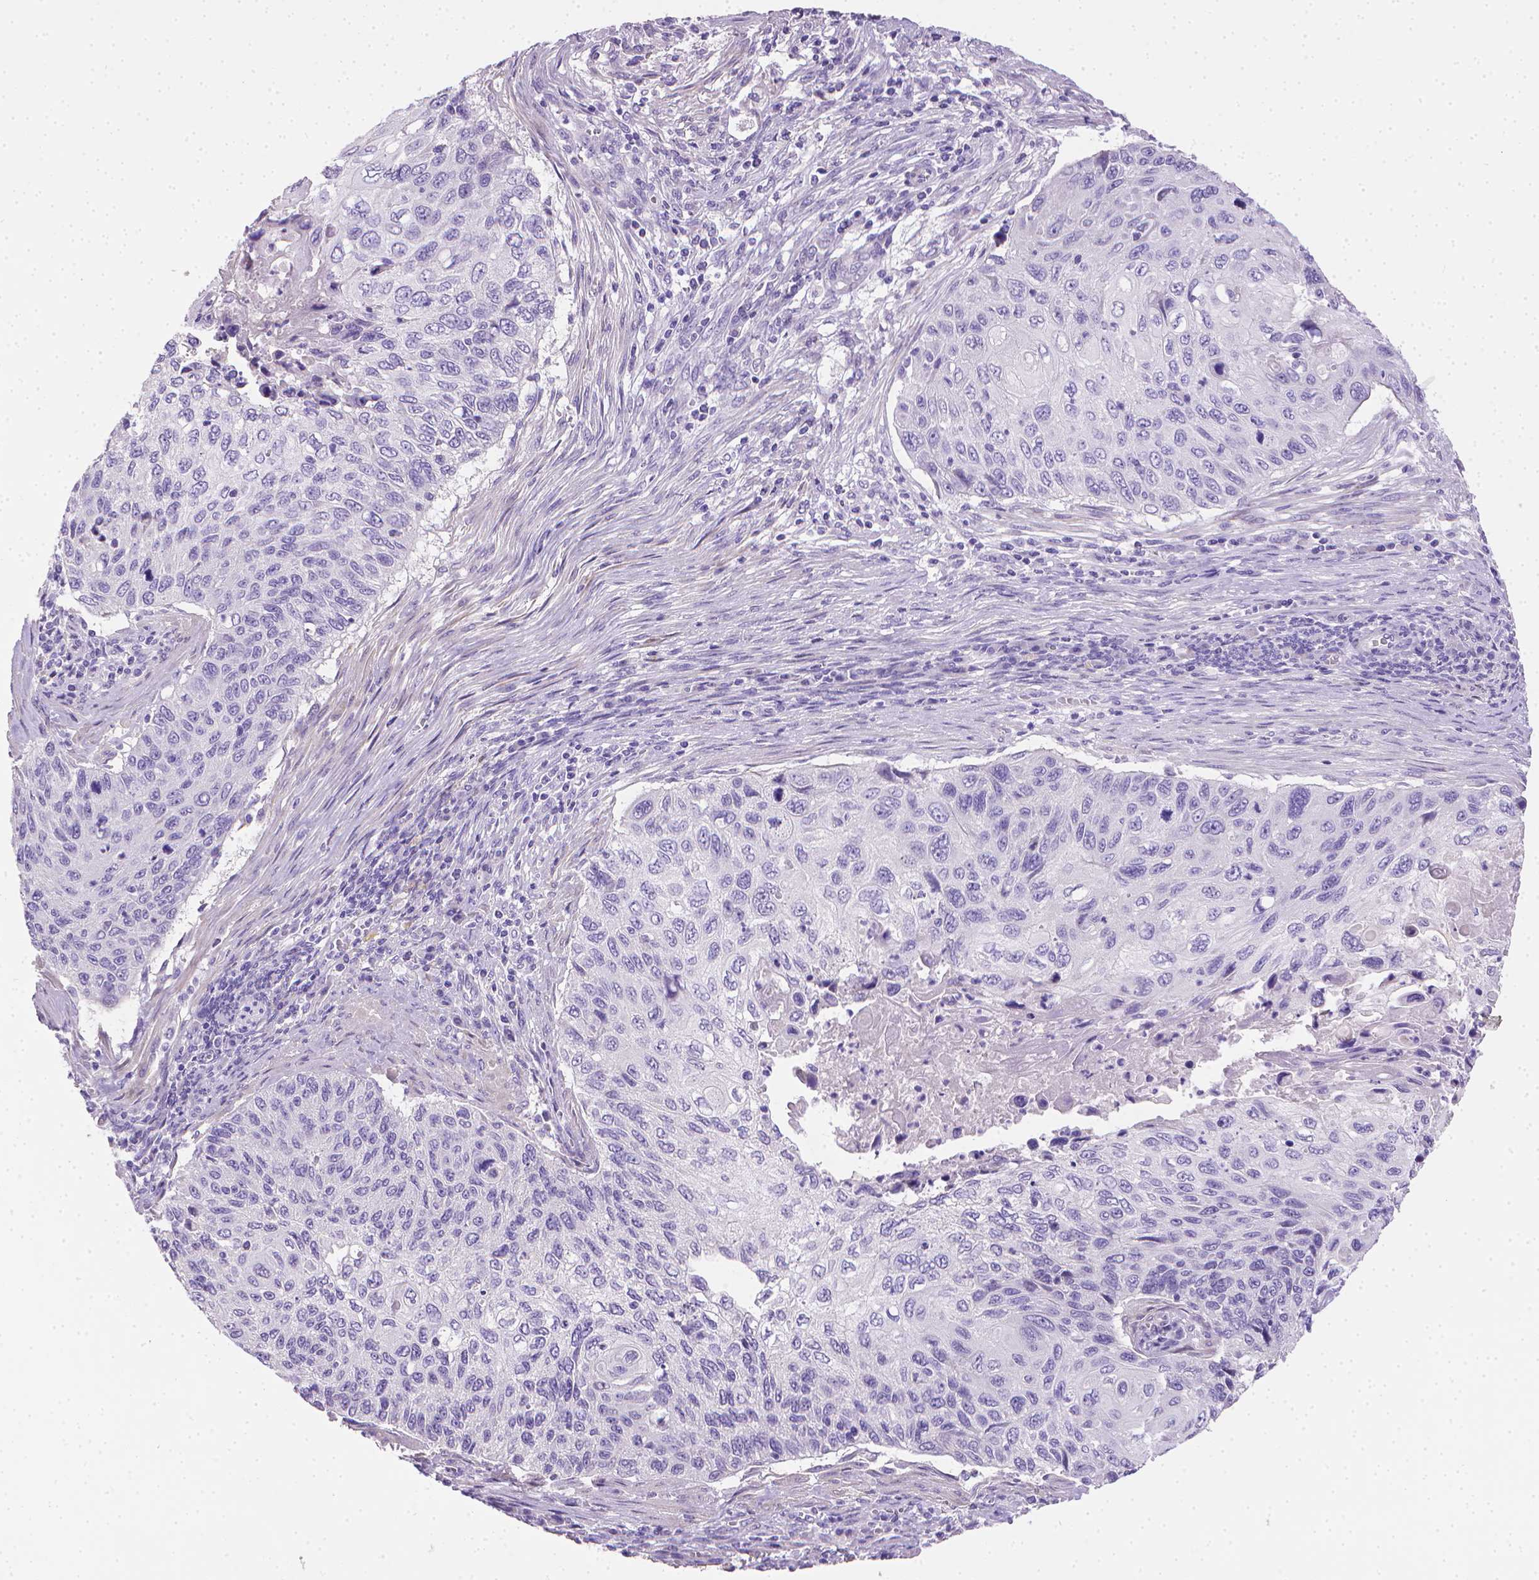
{"staining": {"intensity": "negative", "quantity": "none", "location": "none"}, "tissue": "cervical cancer", "cell_type": "Tumor cells", "image_type": "cancer", "snomed": [{"axis": "morphology", "description": "Squamous cell carcinoma, NOS"}, {"axis": "topography", "description": "Cervix"}], "caption": "IHC of human cervical cancer (squamous cell carcinoma) demonstrates no expression in tumor cells.", "gene": "PNMA2", "patient": {"sex": "female", "age": 70}}